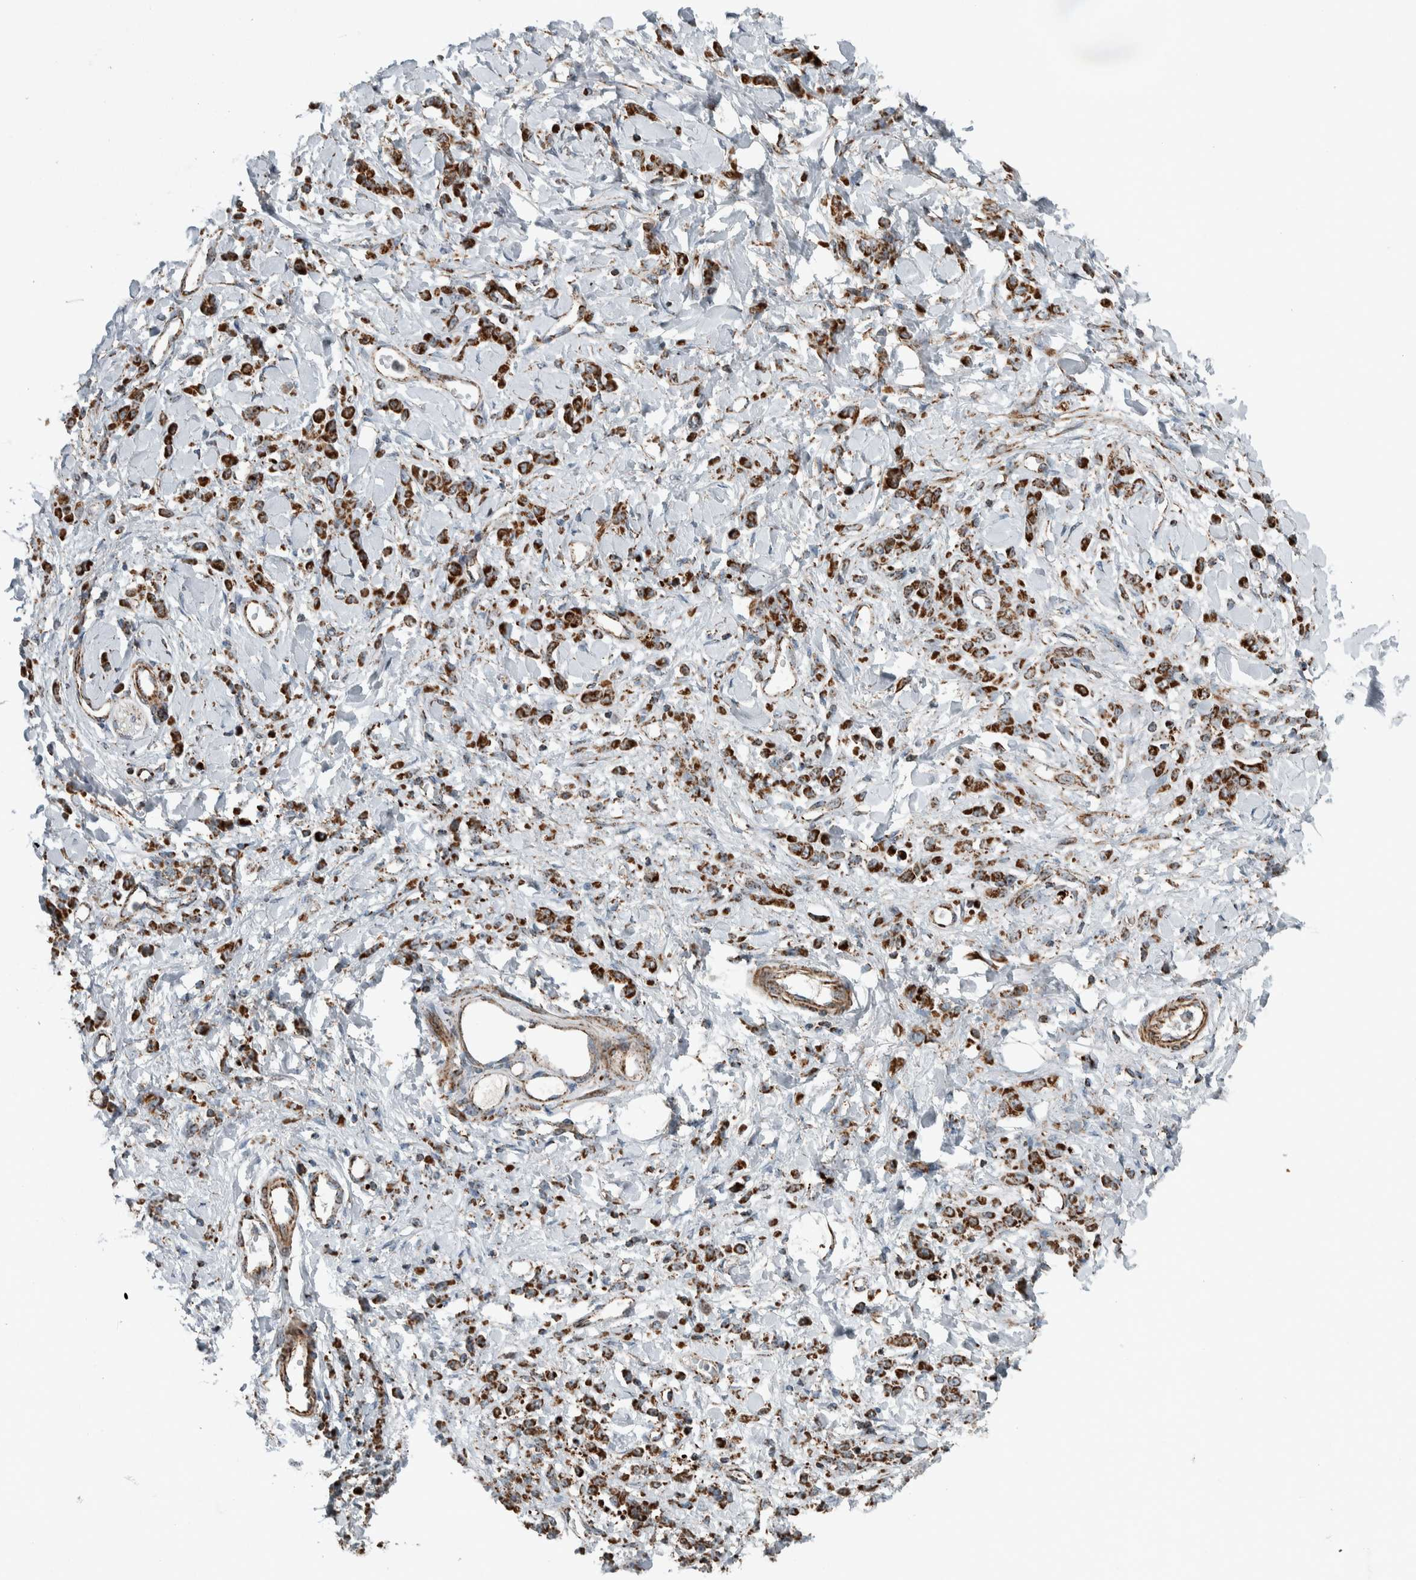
{"staining": {"intensity": "strong", "quantity": ">75%", "location": "cytoplasmic/membranous"}, "tissue": "stomach cancer", "cell_type": "Tumor cells", "image_type": "cancer", "snomed": [{"axis": "morphology", "description": "Normal tissue, NOS"}, {"axis": "morphology", "description": "Adenocarcinoma, NOS"}, {"axis": "topography", "description": "Stomach"}], "caption": "Approximately >75% of tumor cells in human stomach cancer (adenocarcinoma) reveal strong cytoplasmic/membranous protein positivity as visualized by brown immunohistochemical staining.", "gene": "CNTROB", "patient": {"sex": "male", "age": 82}}